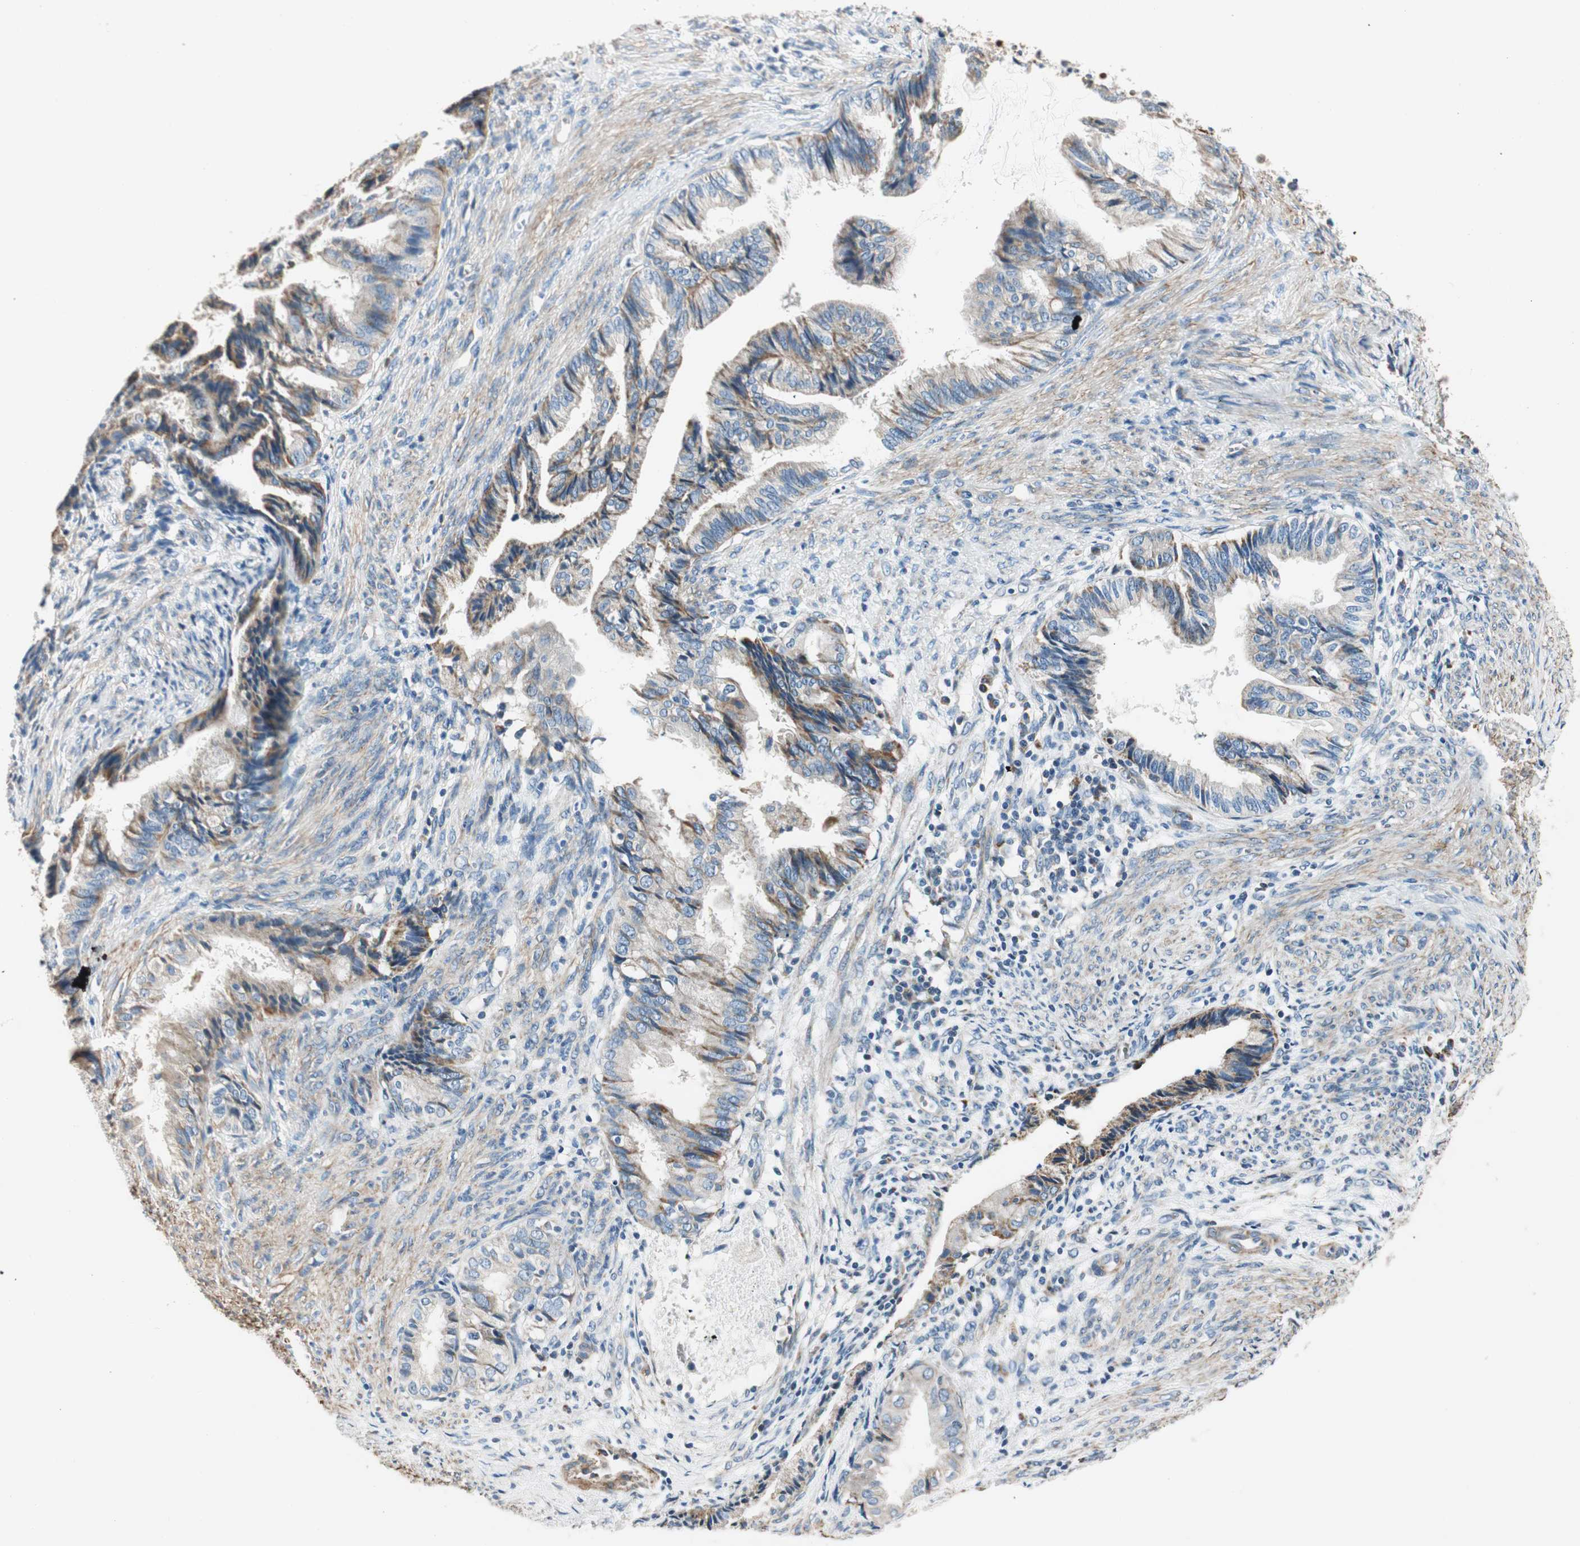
{"staining": {"intensity": "moderate", "quantity": "25%-75%", "location": "cytoplasmic/membranous"}, "tissue": "endometrial cancer", "cell_type": "Tumor cells", "image_type": "cancer", "snomed": [{"axis": "morphology", "description": "Adenocarcinoma, NOS"}, {"axis": "topography", "description": "Endometrium"}], "caption": "Brown immunohistochemical staining in human endometrial adenocarcinoma displays moderate cytoplasmic/membranous positivity in about 25%-75% of tumor cells. The staining is performed using DAB brown chromogen to label protein expression. The nuclei are counter-stained blue using hematoxylin.", "gene": "RORB", "patient": {"sex": "female", "age": 86}}